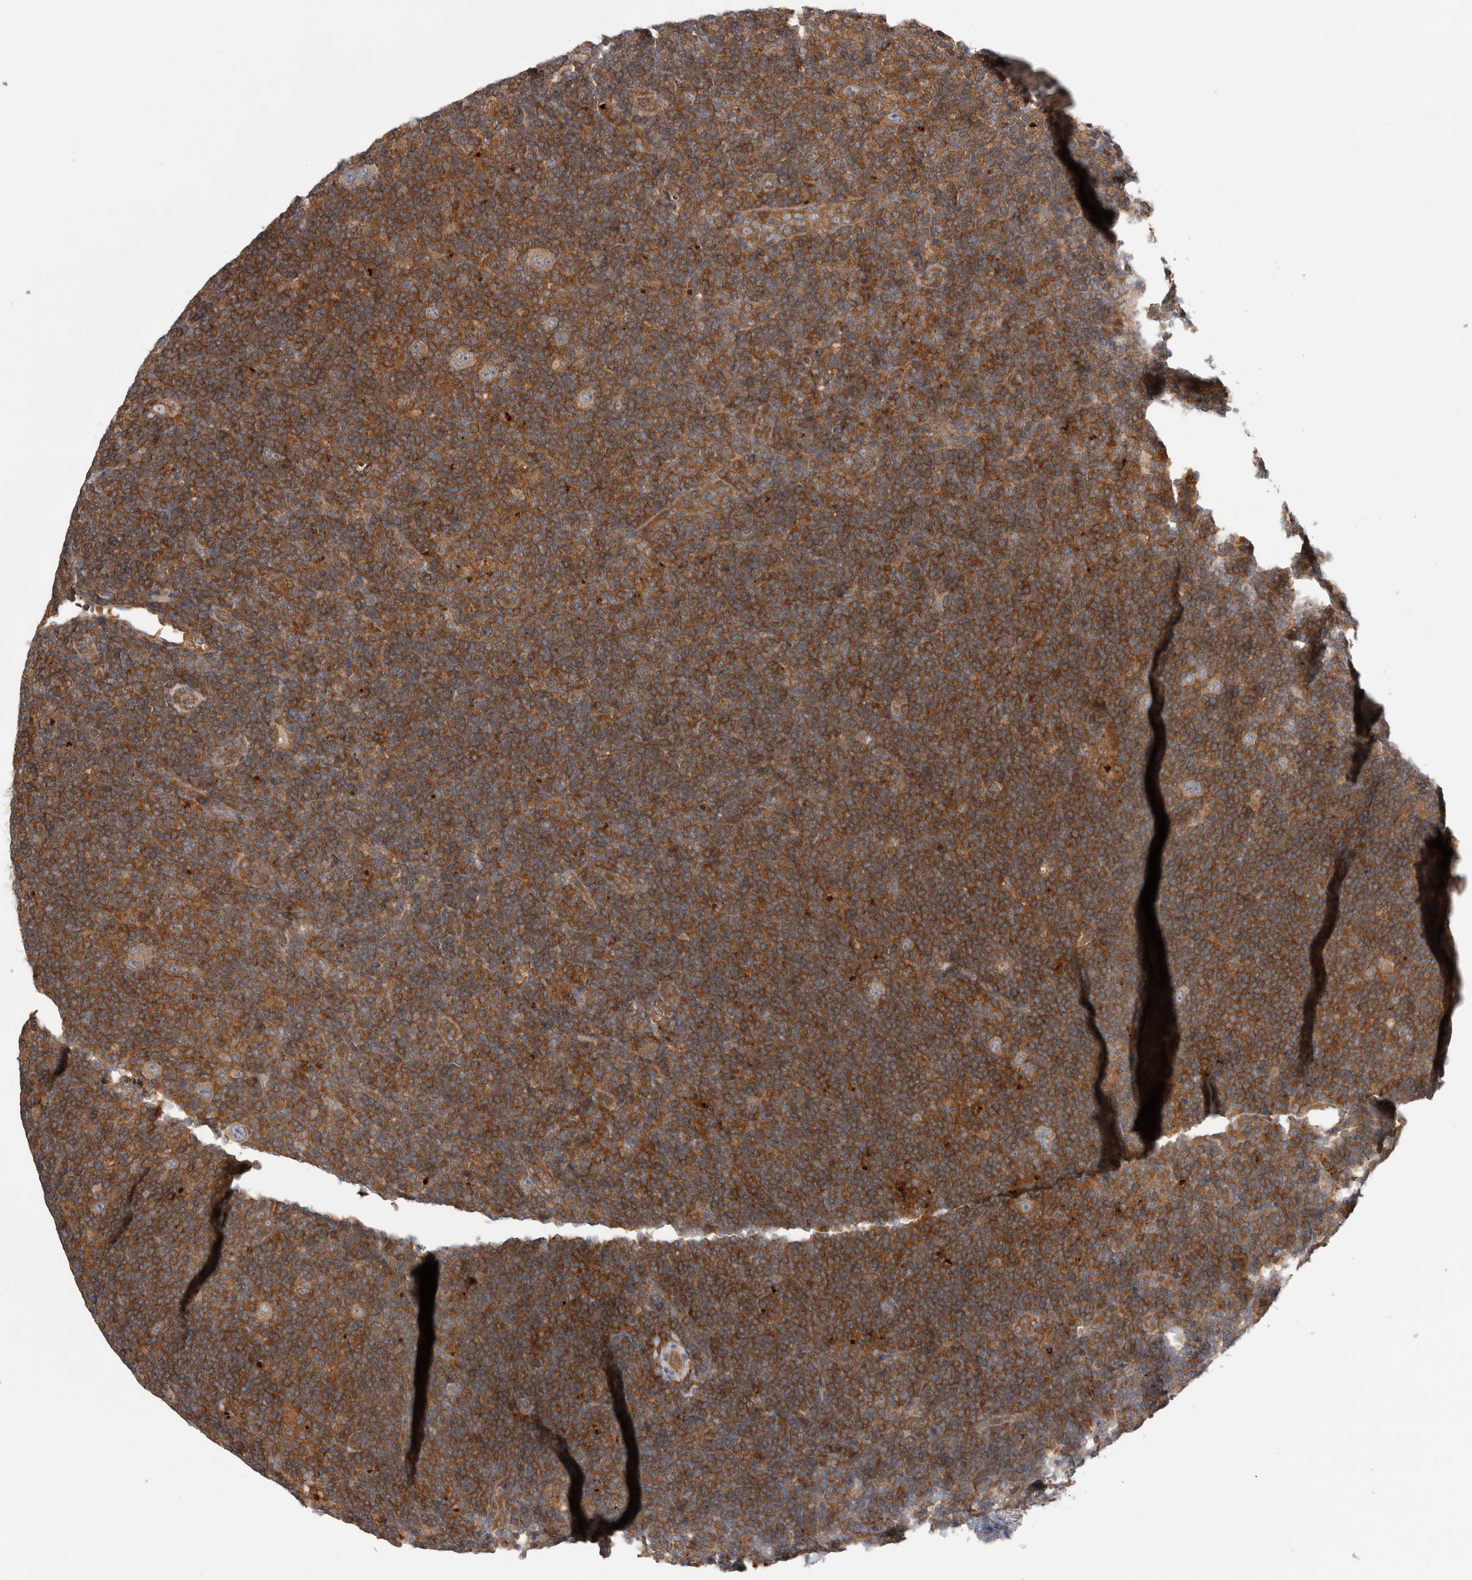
{"staining": {"intensity": "weak", "quantity": ">75%", "location": "cytoplasmic/membranous"}, "tissue": "lymphoma", "cell_type": "Tumor cells", "image_type": "cancer", "snomed": [{"axis": "morphology", "description": "Hodgkin's disease, NOS"}, {"axis": "topography", "description": "Lymph node"}], "caption": "Weak cytoplasmic/membranous positivity is appreciated in about >75% of tumor cells in lymphoma. The protein of interest is shown in brown color, while the nuclei are stained blue.", "gene": "GRIK2", "patient": {"sex": "female", "age": 57}}